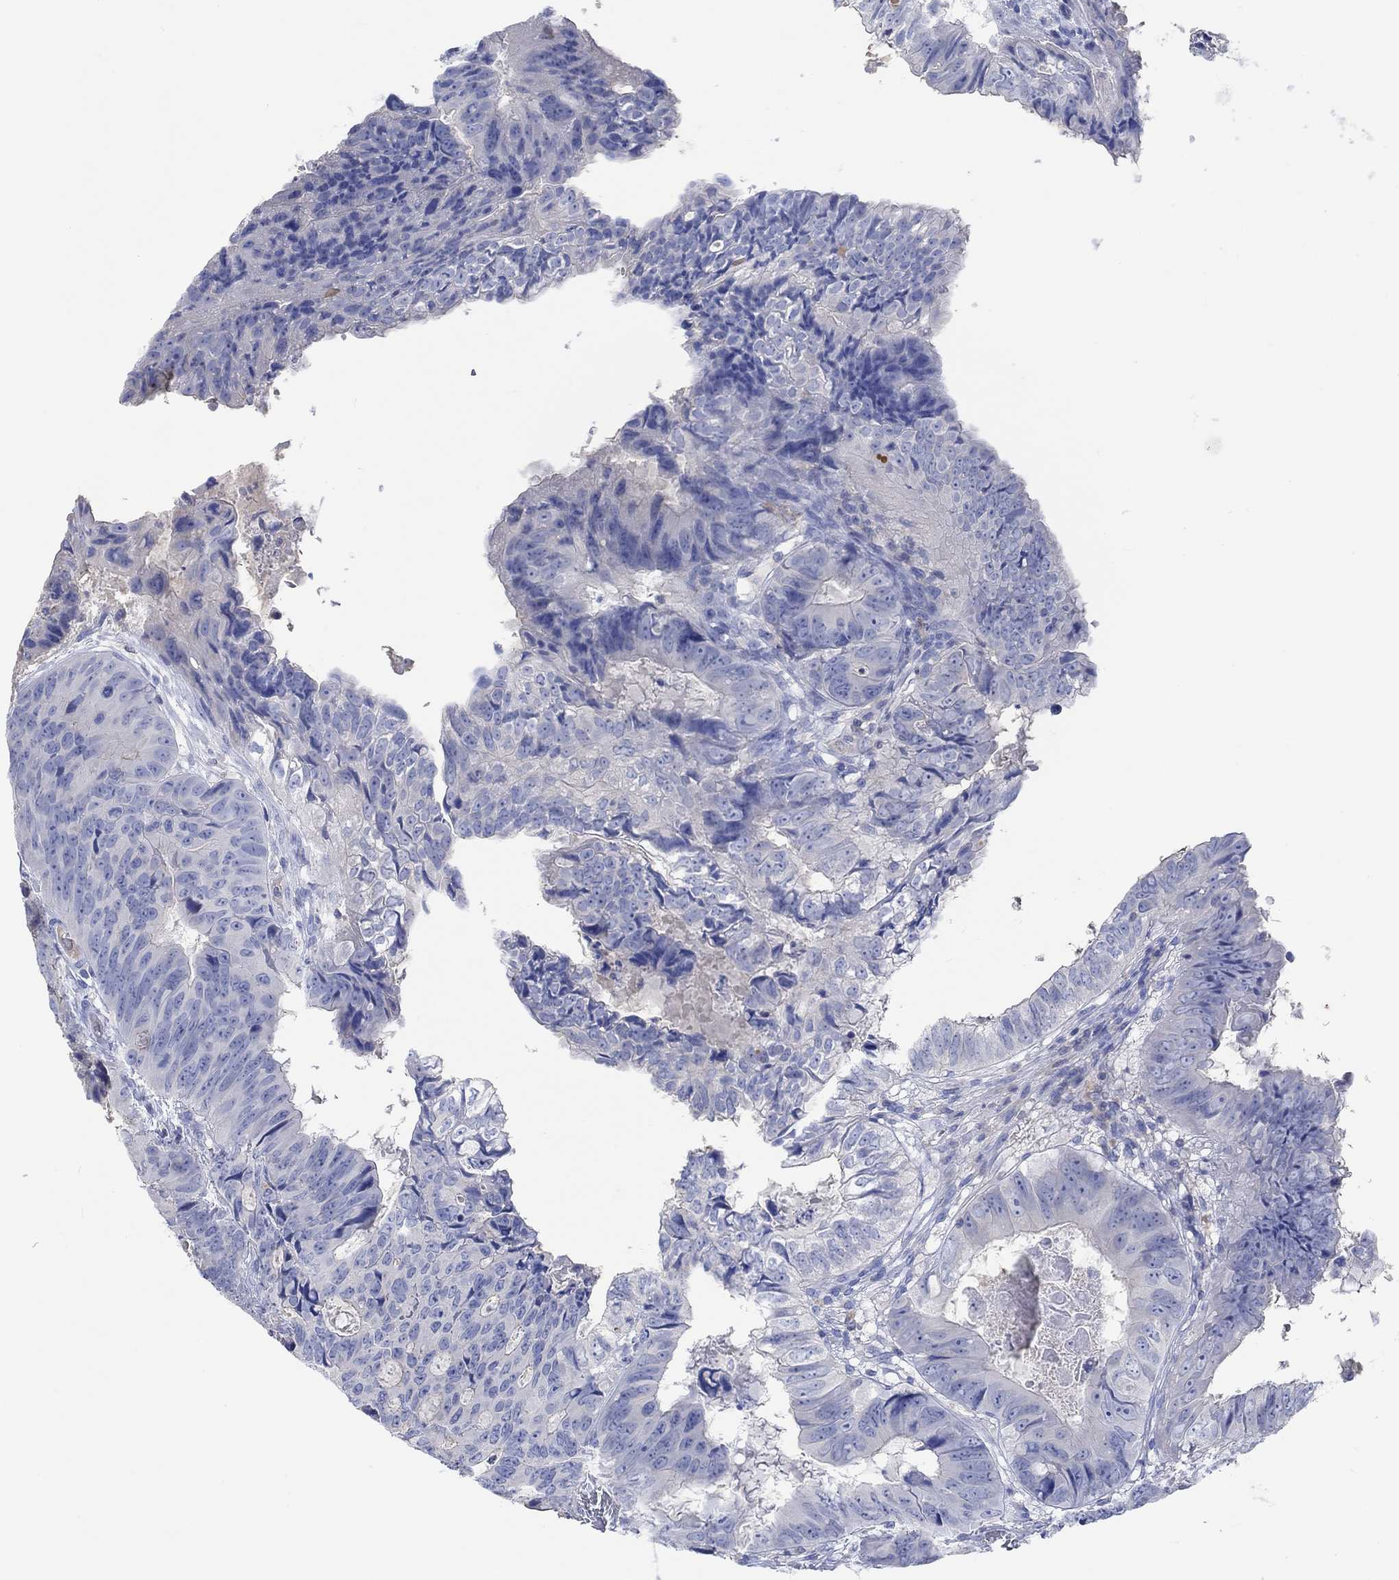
{"staining": {"intensity": "negative", "quantity": "none", "location": "none"}, "tissue": "colorectal cancer", "cell_type": "Tumor cells", "image_type": "cancer", "snomed": [{"axis": "morphology", "description": "Adenocarcinoma, NOS"}, {"axis": "topography", "description": "Colon"}], "caption": "This is a histopathology image of IHC staining of adenocarcinoma (colorectal), which shows no staining in tumor cells.", "gene": "GCM1", "patient": {"sex": "male", "age": 79}}